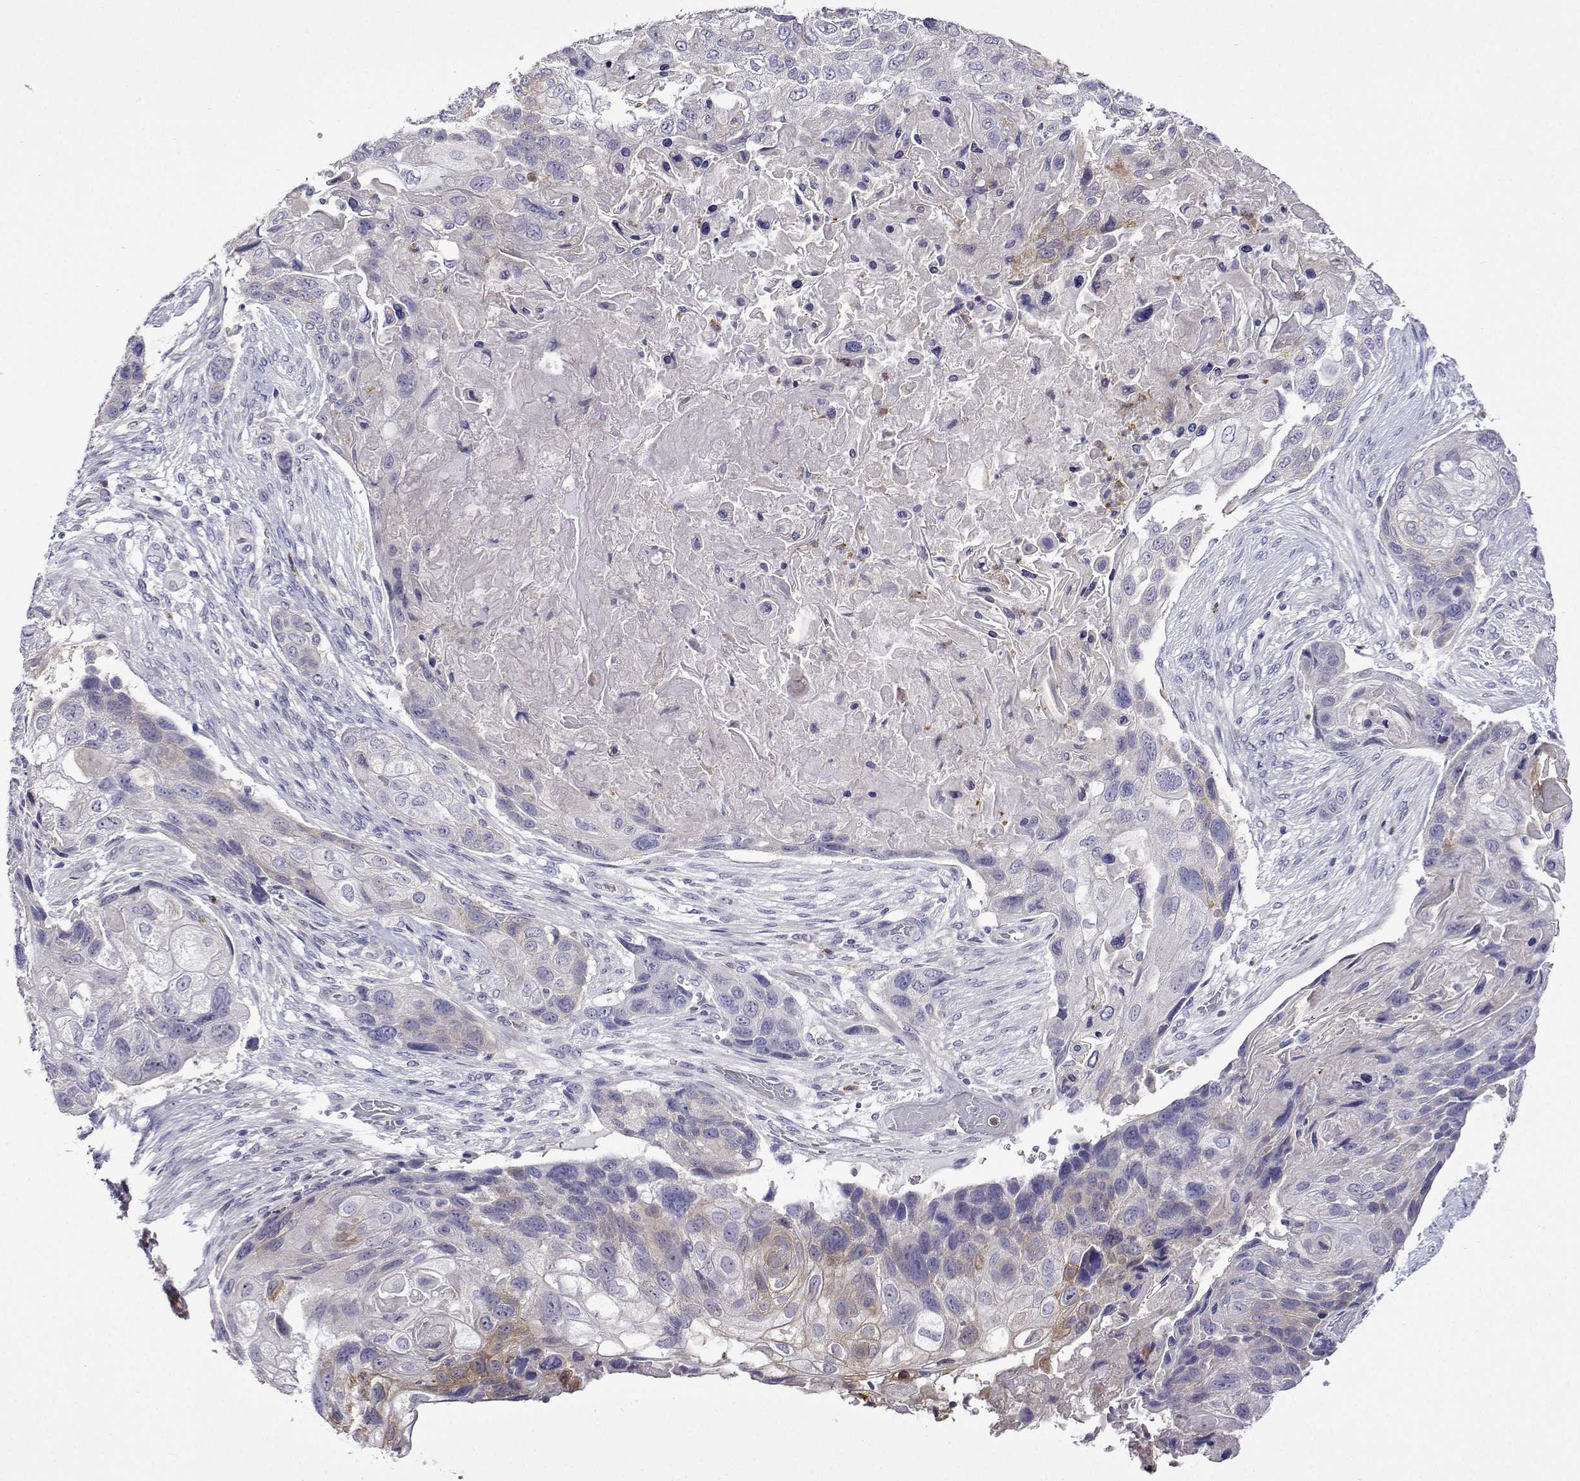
{"staining": {"intensity": "weak", "quantity": "<25%", "location": "cytoplasmic/membranous"}, "tissue": "lung cancer", "cell_type": "Tumor cells", "image_type": "cancer", "snomed": [{"axis": "morphology", "description": "Squamous cell carcinoma, NOS"}, {"axis": "topography", "description": "Lung"}], "caption": "Photomicrograph shows no protein staining in tumor cells of lung squamous cell carcinoma tissue.", "gene": "SULT2A1", "patient": {"sex": "male", "age": 69}}